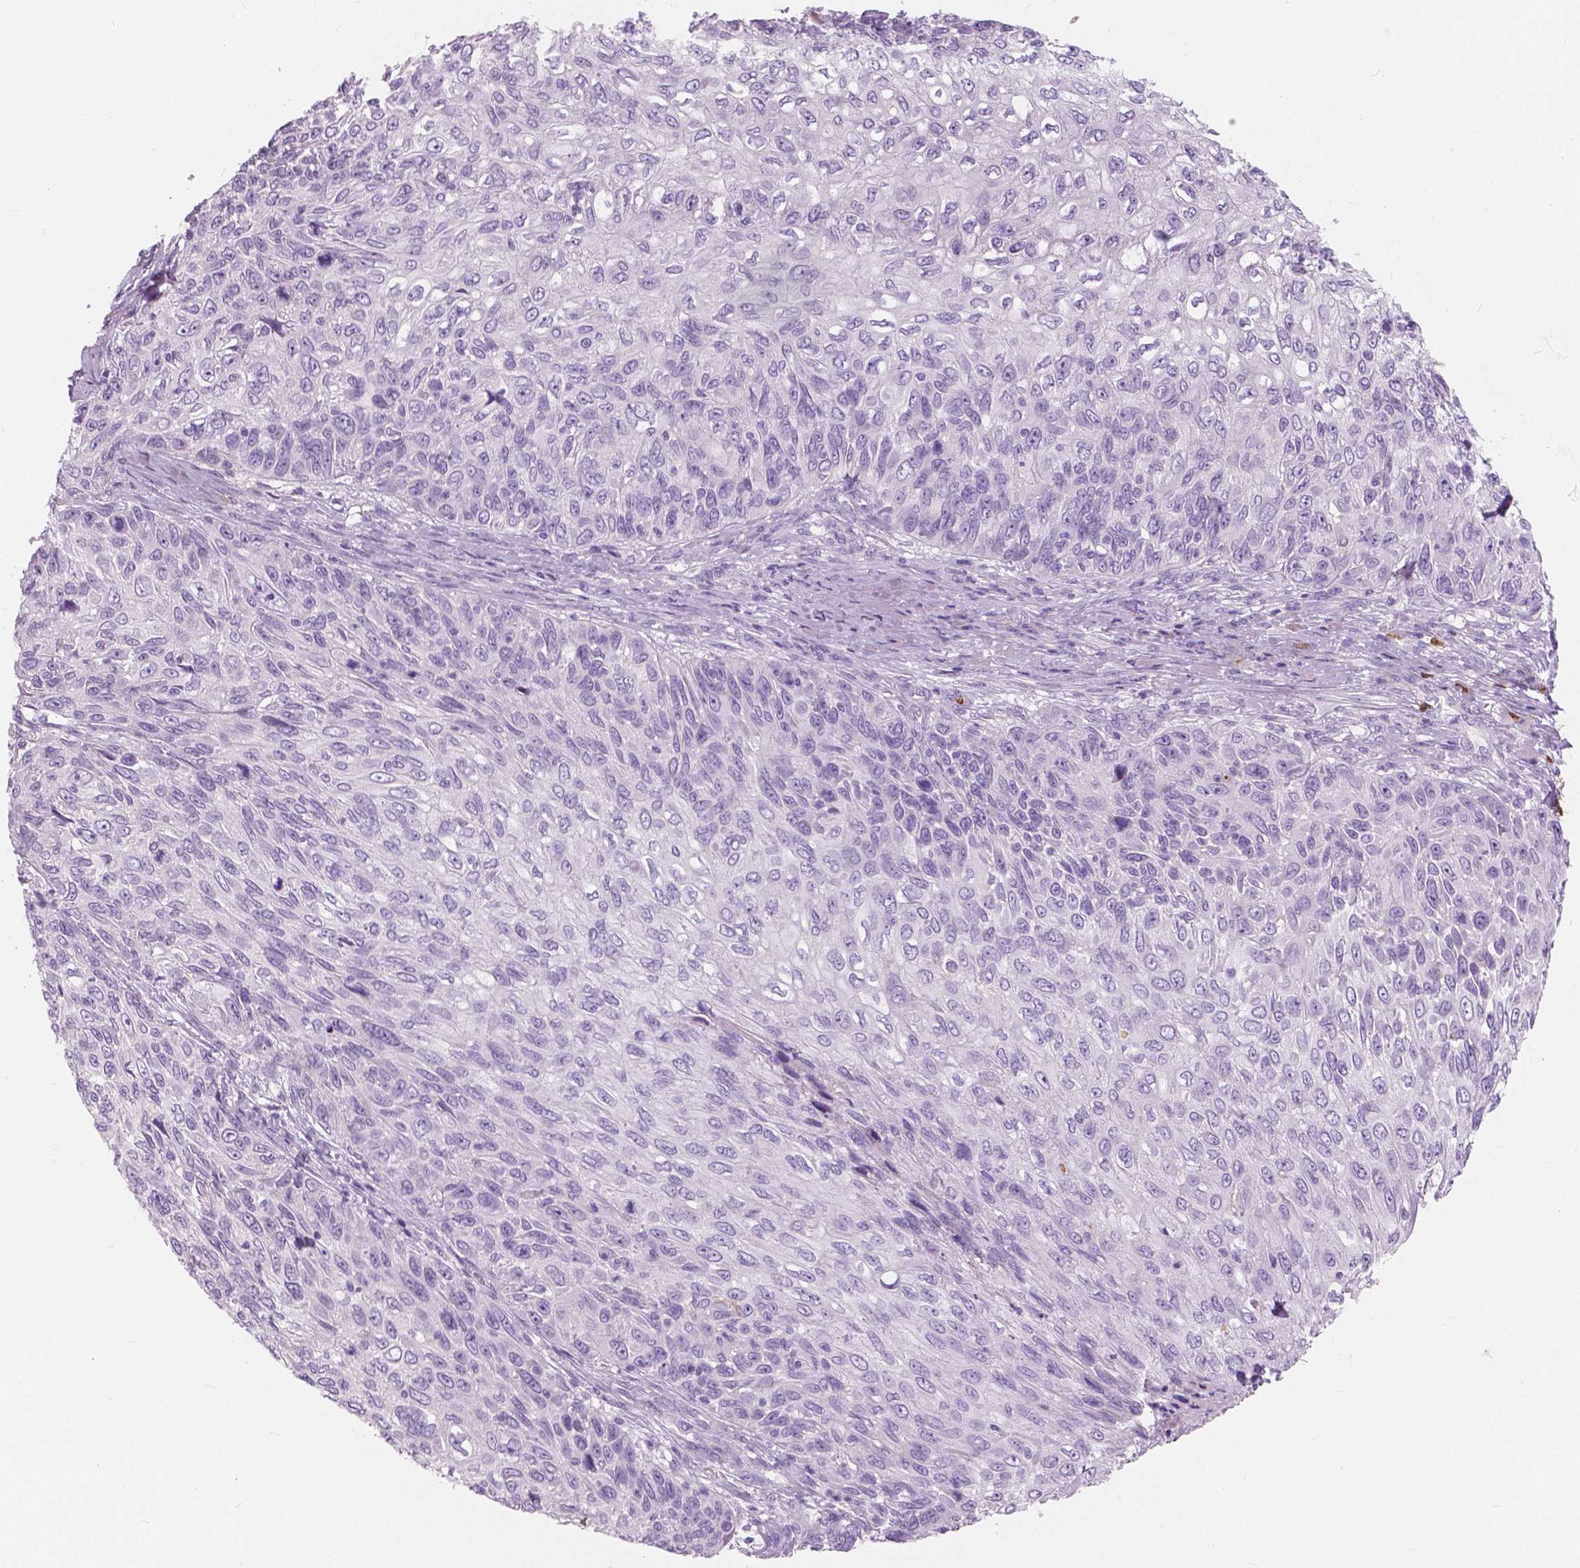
{"staining": {"intensity": "negative", "quantity": "none", "location": "none"}, "tissue": "skin cancer", "cell_type": "Tumor cells", "image_type": "cancer", "snomed": [{"axis": "morphology", "description": "Squamous cell carcinoma, NOS"}, {"axis": "topography", "description": "Skin"}], "caption": "Immunohistochemistry image of neoplastic tissue: human skin cancer stained with DAB (3,3'-diaminobenzidine) demonstrates no significant protein staining in tumor cells. (DAB immunohistochemistry, high magnification).", "gene": "CXCR2", "patient": {"sex": "male", "age": 92}}